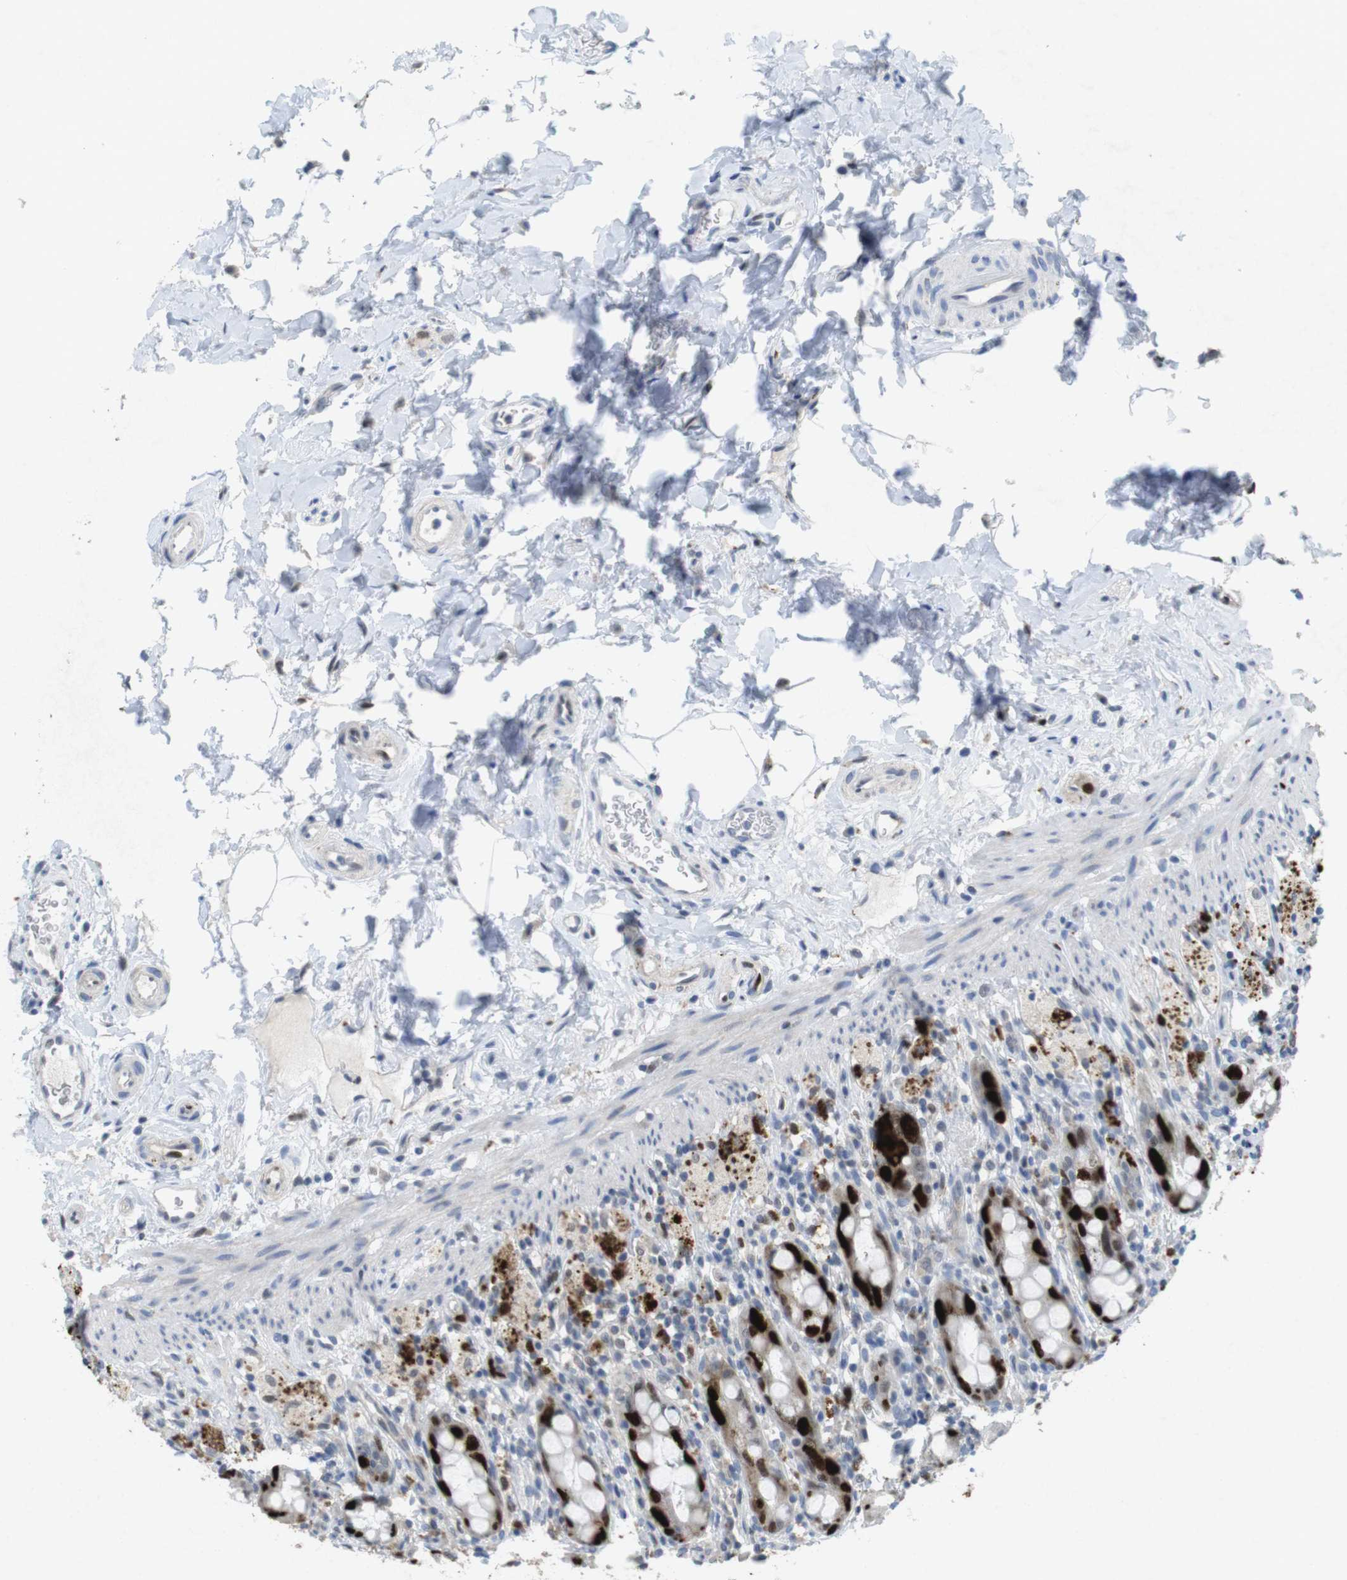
{"staining": {"intensity": "strong", "quantity": ">75%", "location": "nuclear"}, "tissue": "rectum", "cell_type": "Glandular cells", "image_type": "normal", "snomed": [{"axis": "morphology", "description": "Normal tissue, NOS"}, {"axis": "topography", "description": "Rectum"}], "caption": "The photomicrograph reveals immunohistochemical staining of normal rectum. There is strong nuclear expression is seen in about >75% of glandular cells. The staining was performed using DAB (3,3'-diaminobenzidine), with brown indicating positive protein expression. Nuclei are stained blue with hematoxylin.", "gene": "KPNA2", "patient": {"sex": "male", "age": 44}}